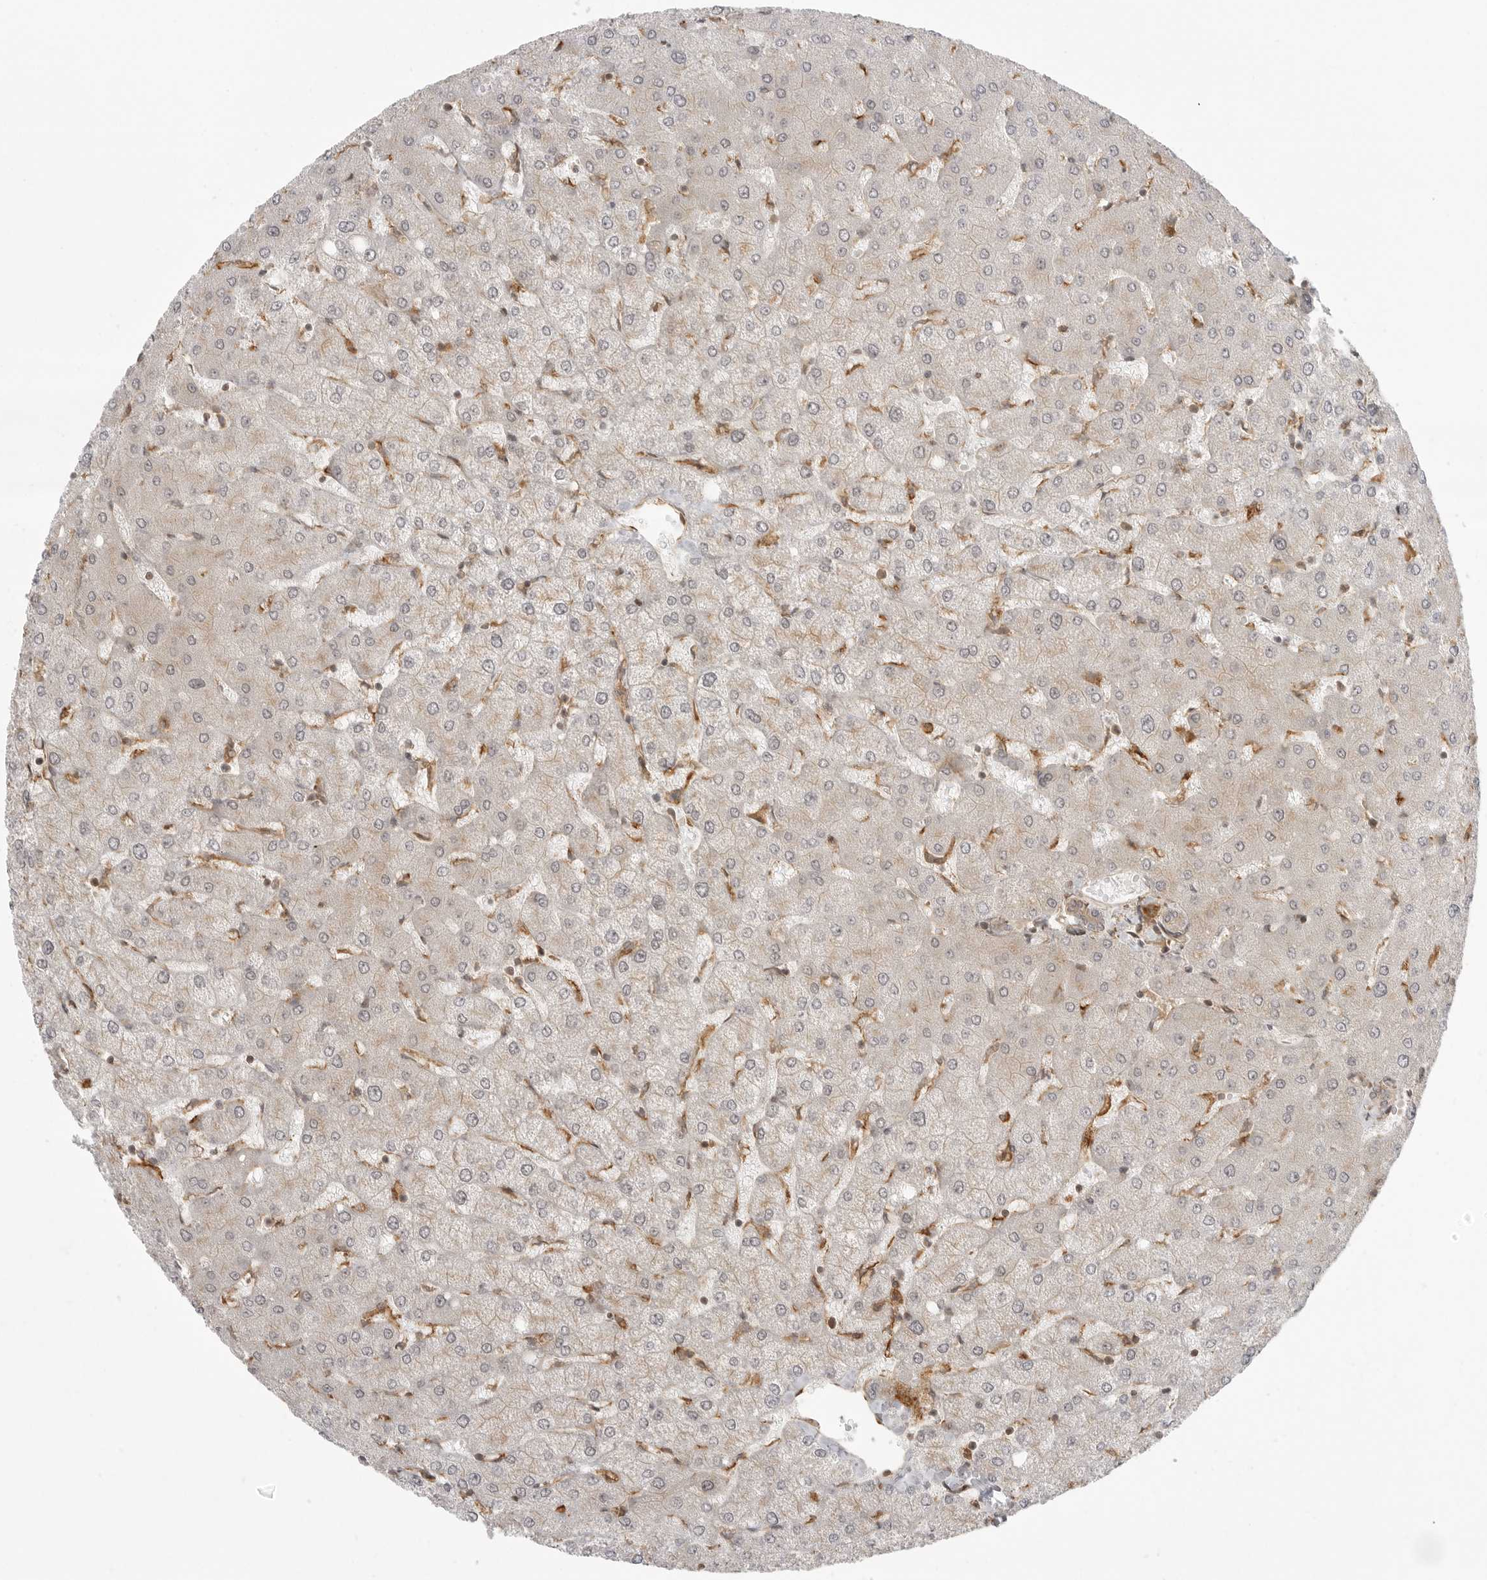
{"staining": {"intensity": "weak", "quantity": ">75%", "location": "cytoplasmic/membranous"}, "tissue": "liver", "cell_type": "Cholangiocytes", "image_type": "normal", "snomed": [{"axis": "morphology", "description": "Normal tissue, NOS"}, {"axis": "topography", "description": "Liver"}], "caption": "A photomicrograph of liver stained for a protein displays weak cytoplasmic/membranous brown staining in cholangiocytes. (Brightfield microscopy of DAB IHC at high magnification).", "gene": "FAT3", "patient": {"sex": "female", "age": 54}}